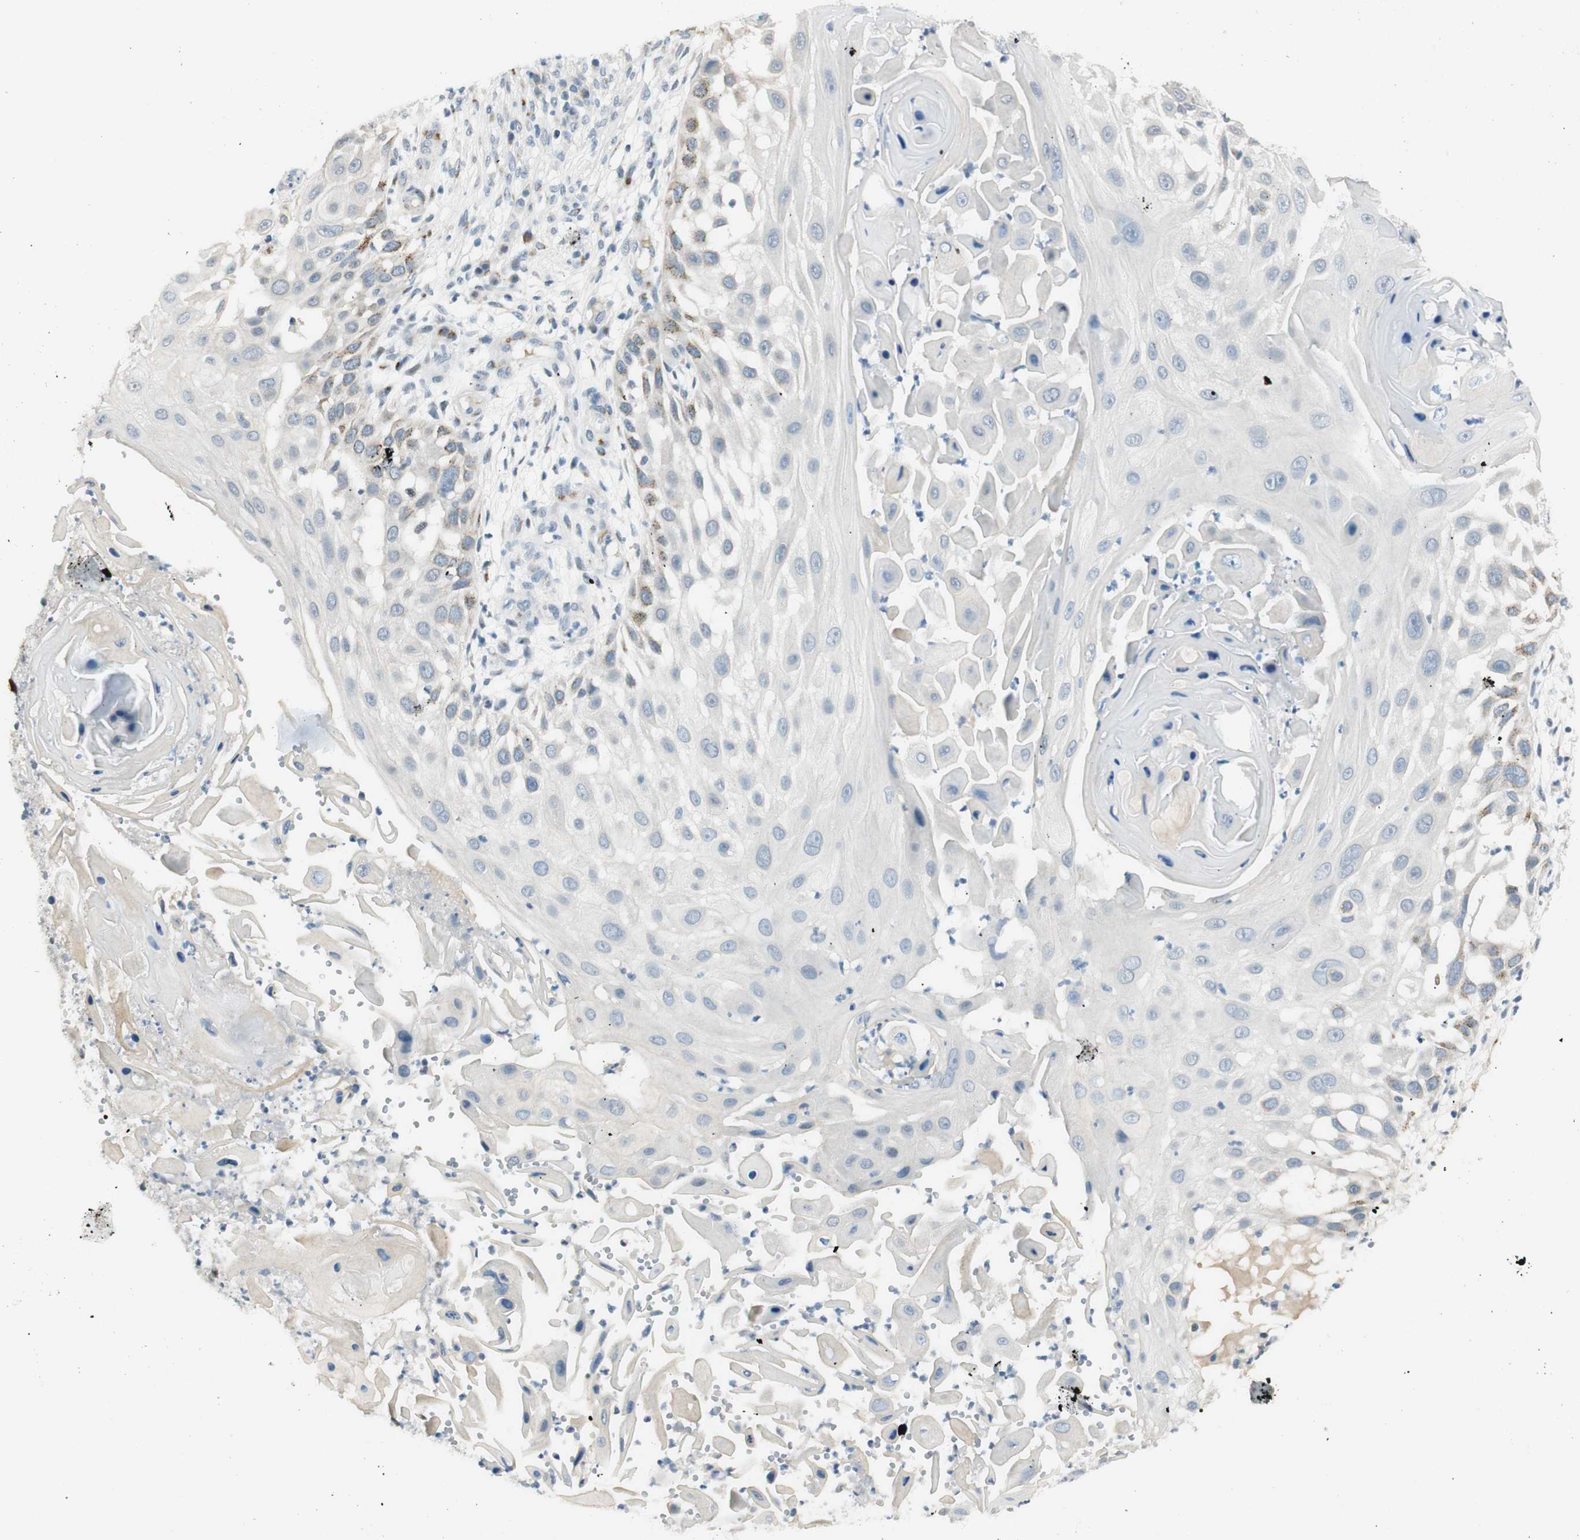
{"staining": {"intensity": "moderate", "quantity": "<25%", "location": "cytoplasmic/membranous"}, "tissue": "skin cancer", "cell_type": "Tumor cells", "image_type": "cancer", "snomed": [{"axis": "morphology", "description": "Squamous cell carcinoma, NOS"}, {"axis": "topography", "description": "Skin"}], "caption": "Immunohistochemistry micrograph of neoplastic tissue: human skin cancer (squamous cell carcinoma) stained using immunohistochemistry reveals low levels of moderate protein expression localized specifically in the cytoplasmic/membranous of tumor cells, appearing as a cytoplasmic/membranous brown color.", "gene": "B4GALNT1", "patient": {"sex": "female", "age": 44}}